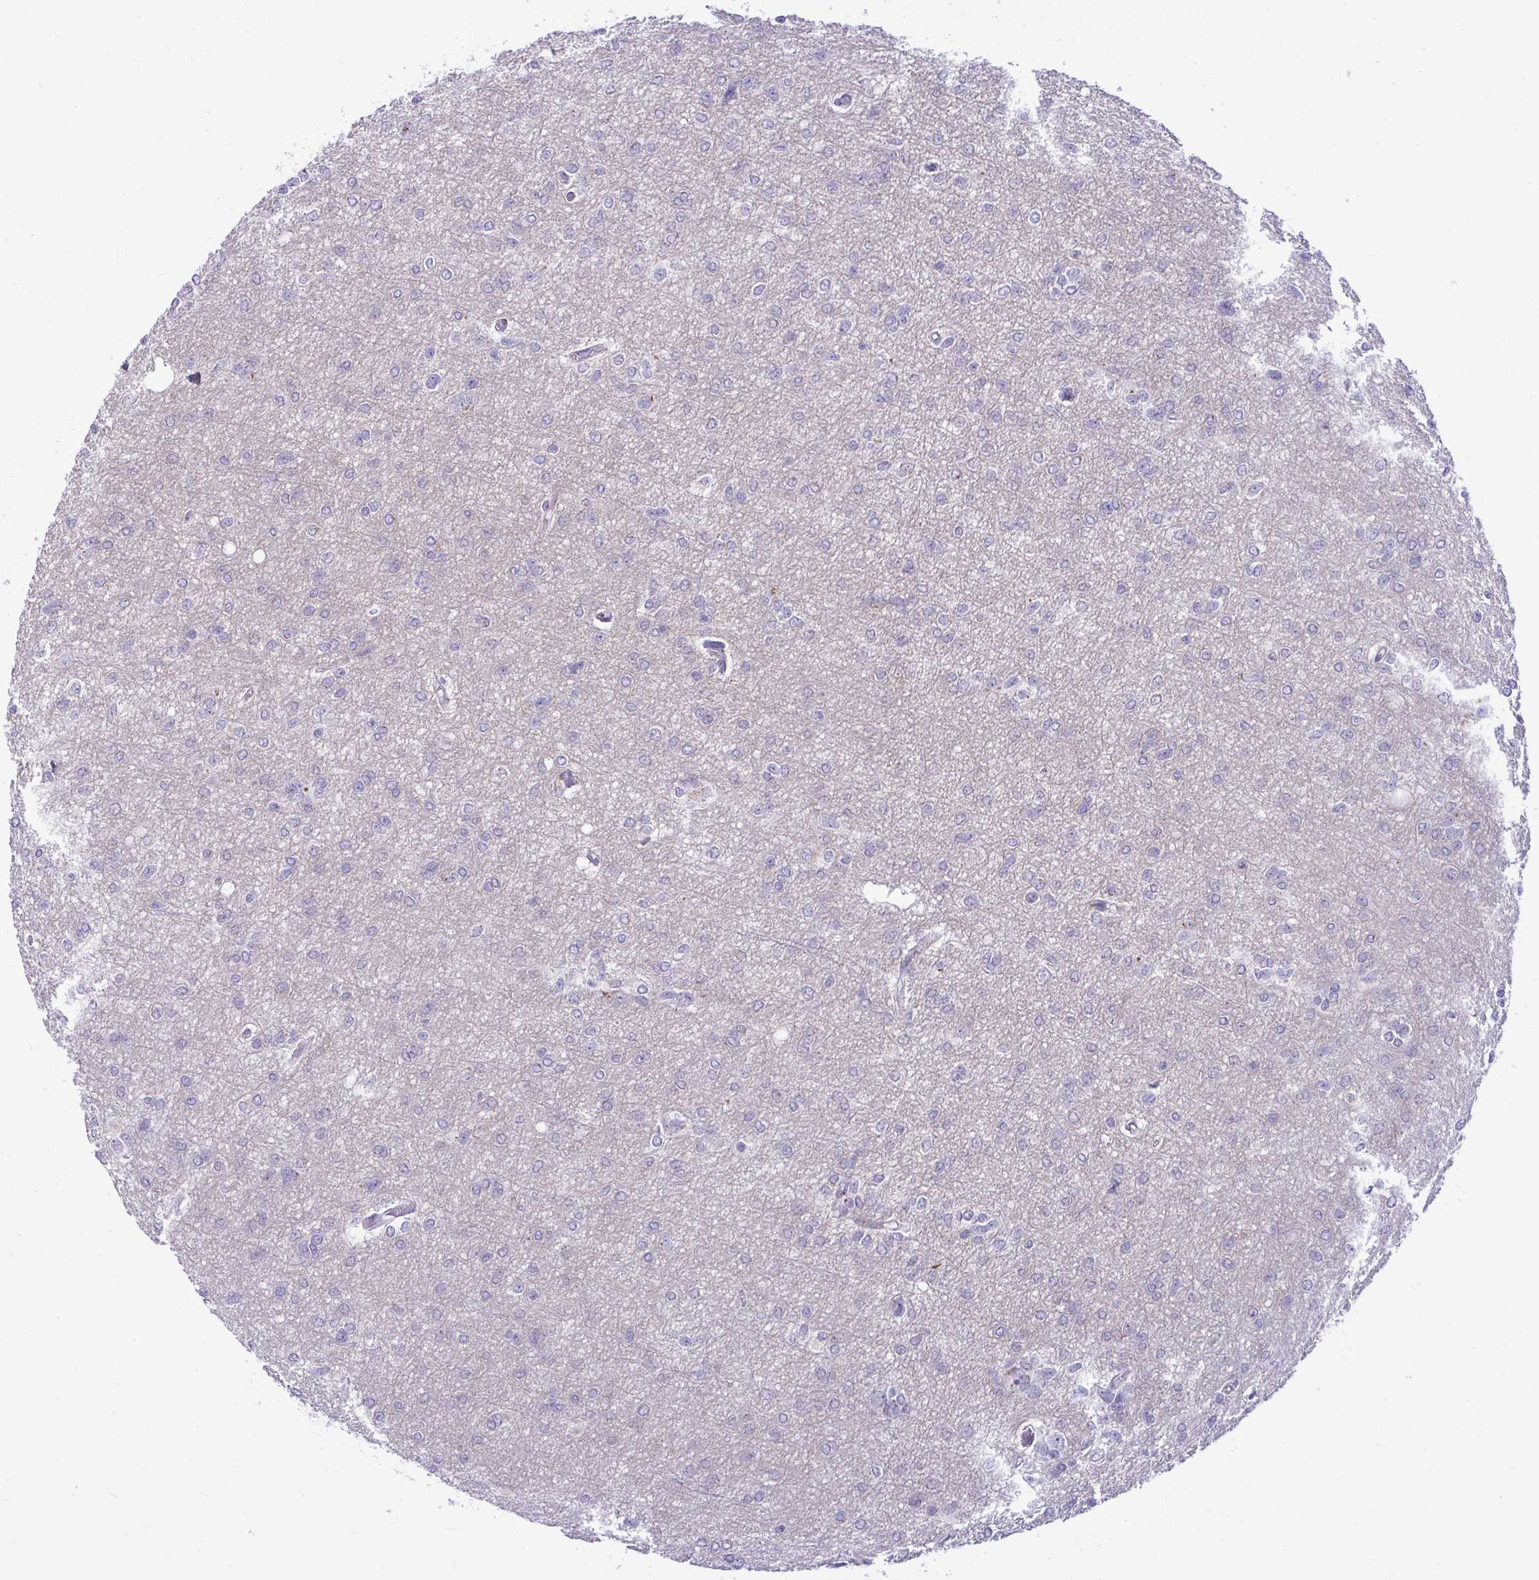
{"staining": {"intensity": "negative", "quantity": "none", "location": "none"}, "tissue": "glioma", "cell_type": "Tumor cells", "image_type": "cancer", "snomed": [{"axis": "morphology", "description": "Glioma, malignant, Low grade"}, {"axis": "topography", "description": "Brain"}], "caption": "This histopathology image is of malignant glioma (low-grade) stained with immunohistochemistry to label a protein in brown with the nuclei are counter-stained blue. There is no staining in tumor cells. (DAB IHC visualized using brightfield microscopy, high magnification).", "gene": "DTX4", "patient": {"sex": "male", "age": 26}}